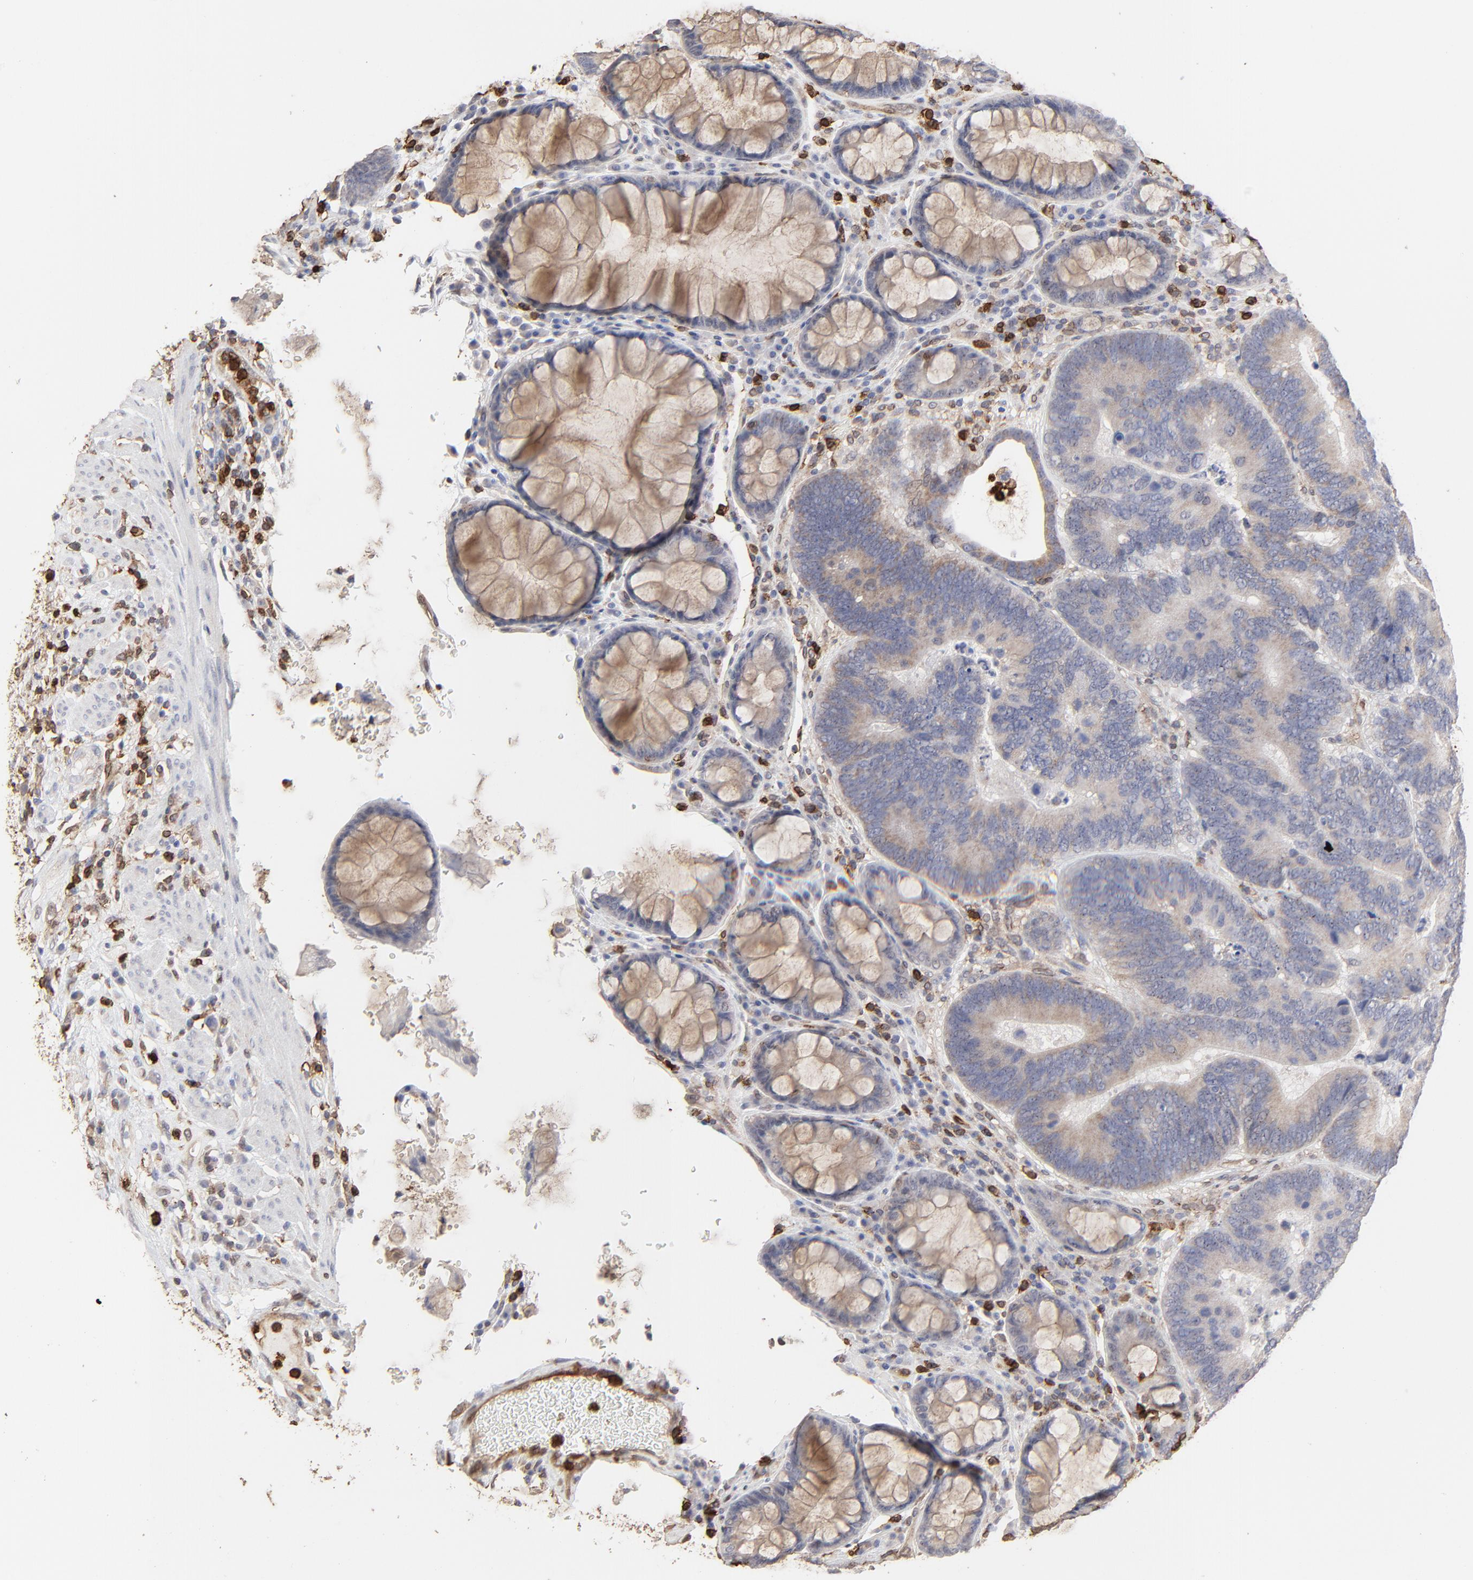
{"staining": {"intensity": "weak", "quantity": ">75%", "location": "cytoplasmic/membranous"}, "tissue": "colorectal cancer", "cell_type": "Tumor cells", "image_type": "cancer", "snomed": [{"axis": "morphology", "description": "Normal tissue, NOS"}, {"axis": "morphology", "description": "Adenocarcinoma, NOS"}, {"axis": "topography", "description": "Colon"}], "caption": "A brown stain labels weak cytoplasmic/membranous staining of a protein in colorectal cancer tumor cells. (brown staining indicates protein expression, while blue staining denotes nuclei).", "gene": "SLC6A14", "patient": {"sex": "female", "age": 78}}